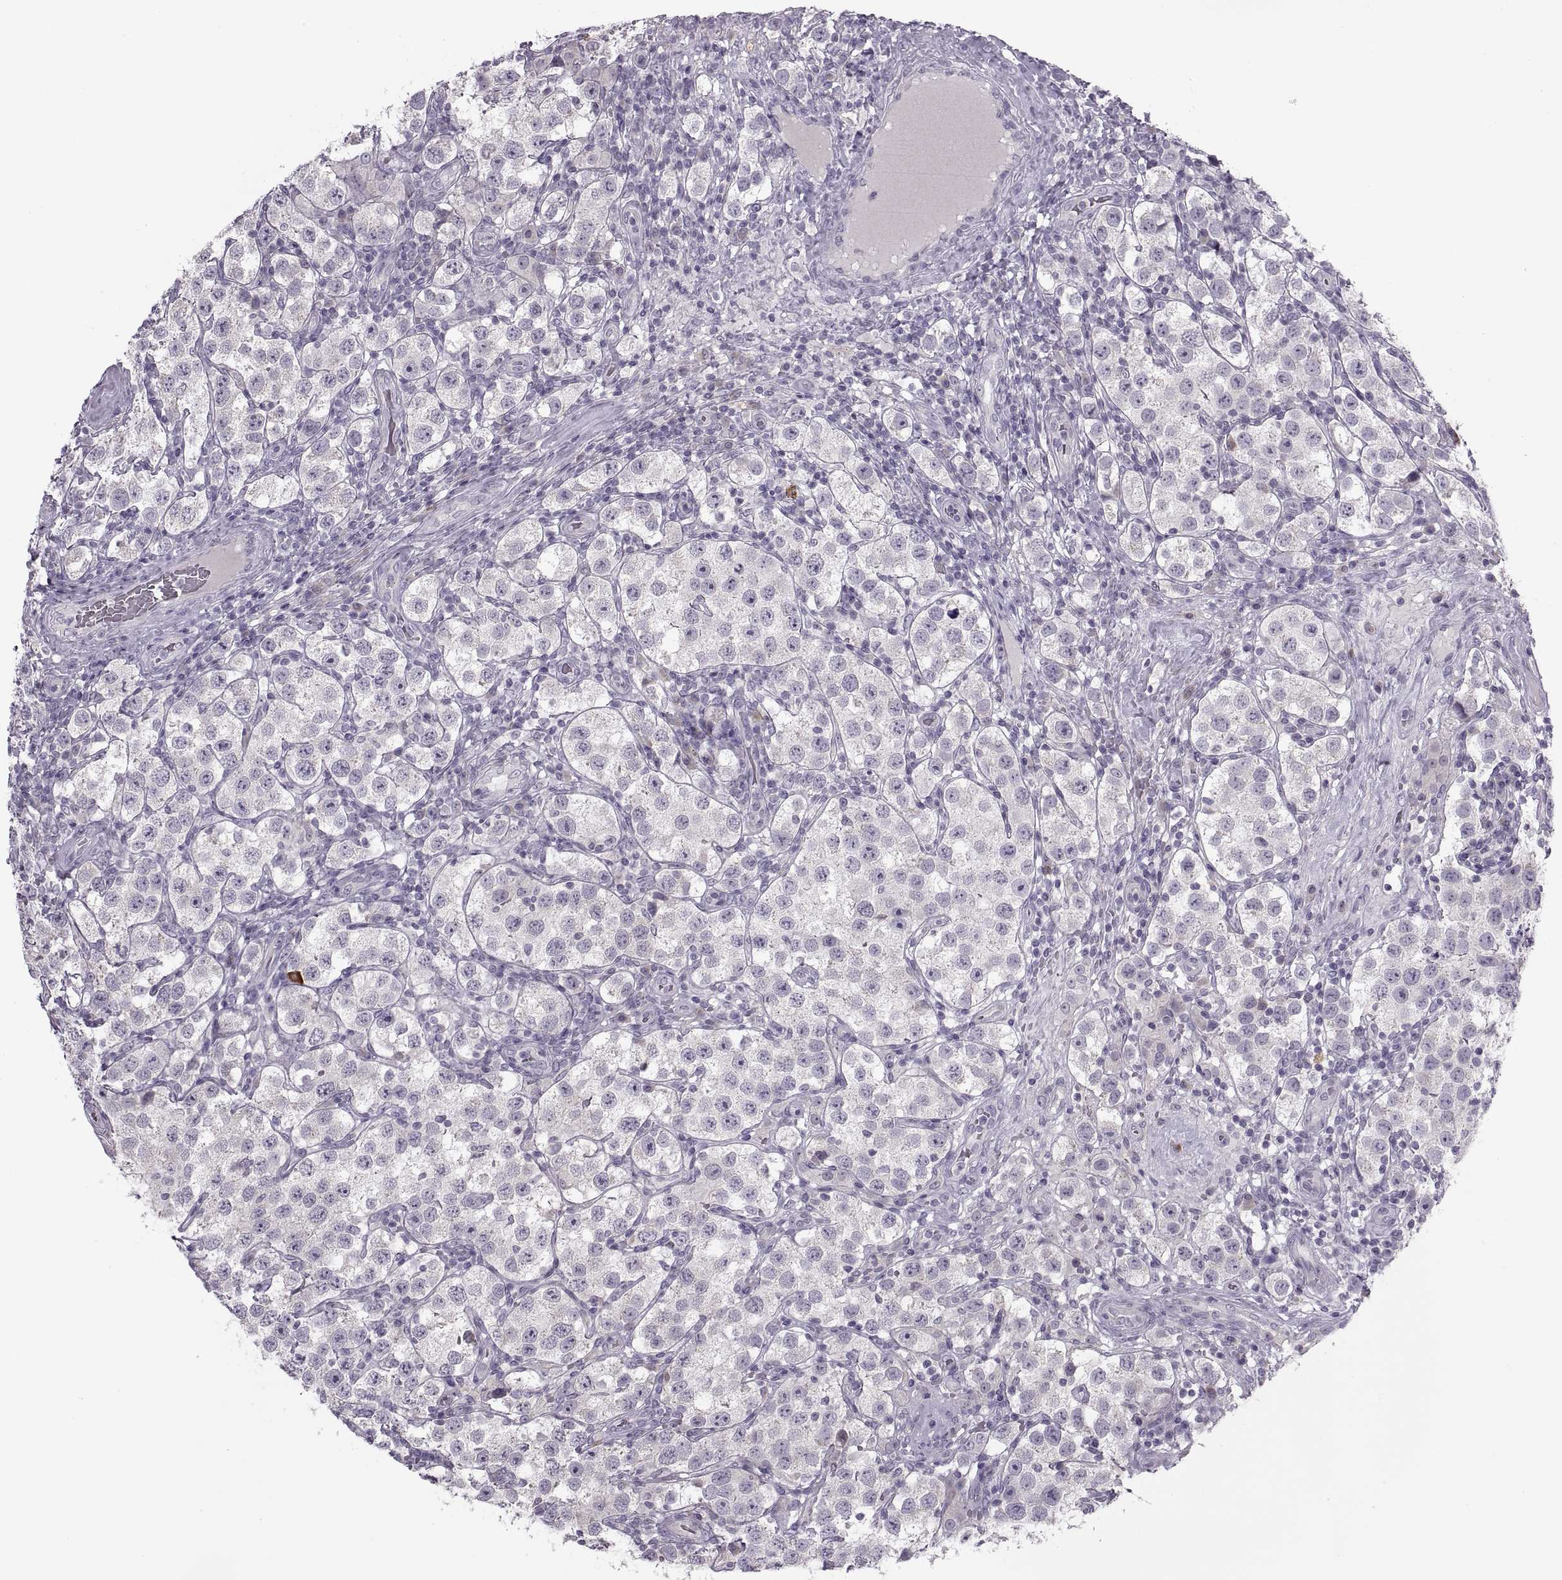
{"staining": {"intensity": "negative", "quantity": "none", "location": "none"}, "tissue": "testis cancer", "cell_type": "Tumor cells", "image_type": "cancer", "snomed": [{"axis": "morphology", "description": "Seminoma, NOS"}, {"axis": "topography", "description": "Testis"}], "caption": "Seminoma (testis) was stained to show a protein in brown. There is no significant expression in tumor cells. (DAB (3,3'-diaminobenzidine) immunohistochemistry (IHC) visualized using brightfield microscopy, high magnification).", "gene": "H2AP", "patient": {"sex": "male", "age": 37}}